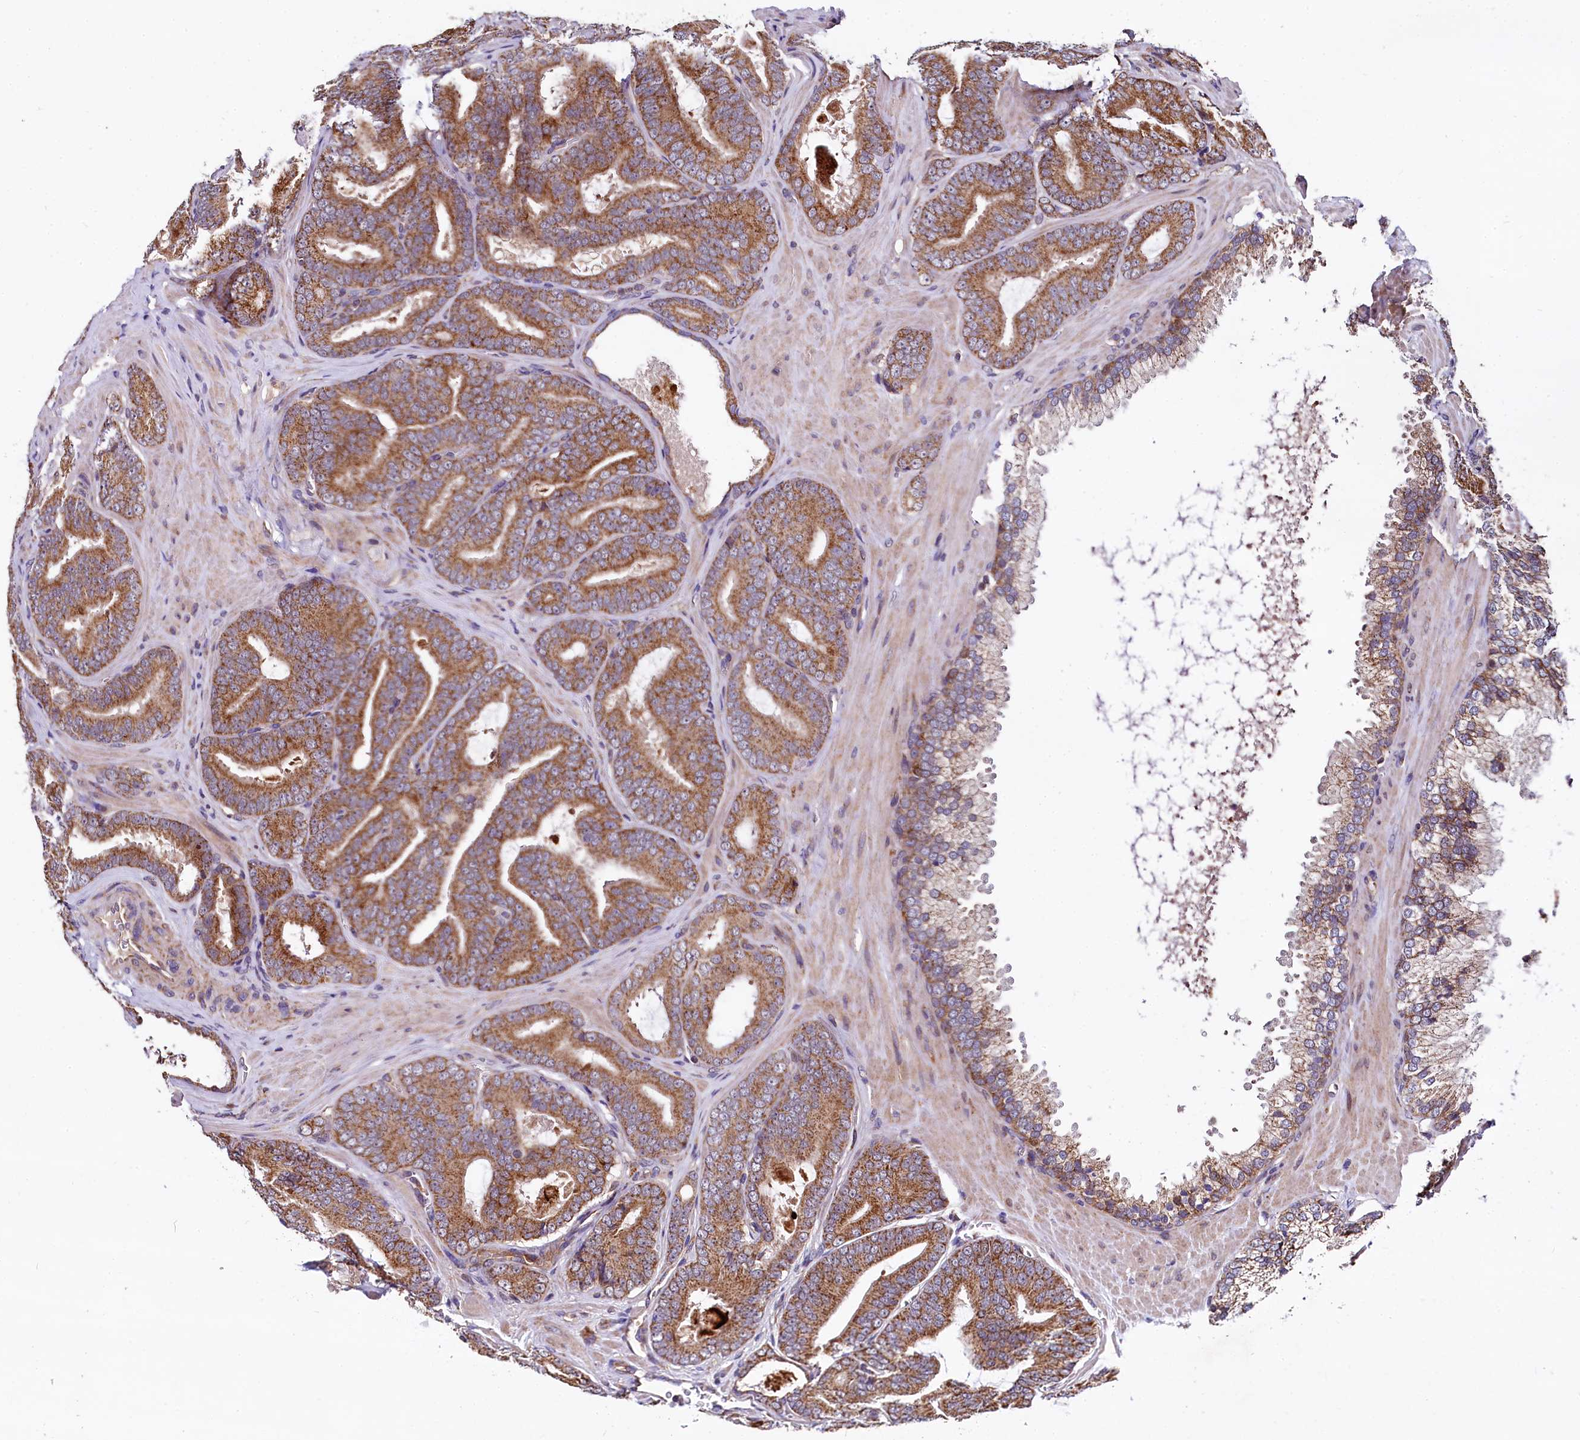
{"staining": {"intensity": "strong", "quantity": ">75%", "location": "cytoplasmic/membranous"}, "tissue": "prostate cancer", "cell_type": "Tumor cells", "image_type": "cancer", "snomed": [{"axis": "morphology", "description": "Adenocarcinoma, High grade"}, {"axis": "topography", "description": "Prostate"}], "caption": "Prostate cancer (adenocarcinoma (high-grade)) tissue exhibits strong cytoplasmic/membranous staining in approximately >75% of tumor cells", "gene": "SPRYD3", "patient": {"sex": "male", "age": 66}}